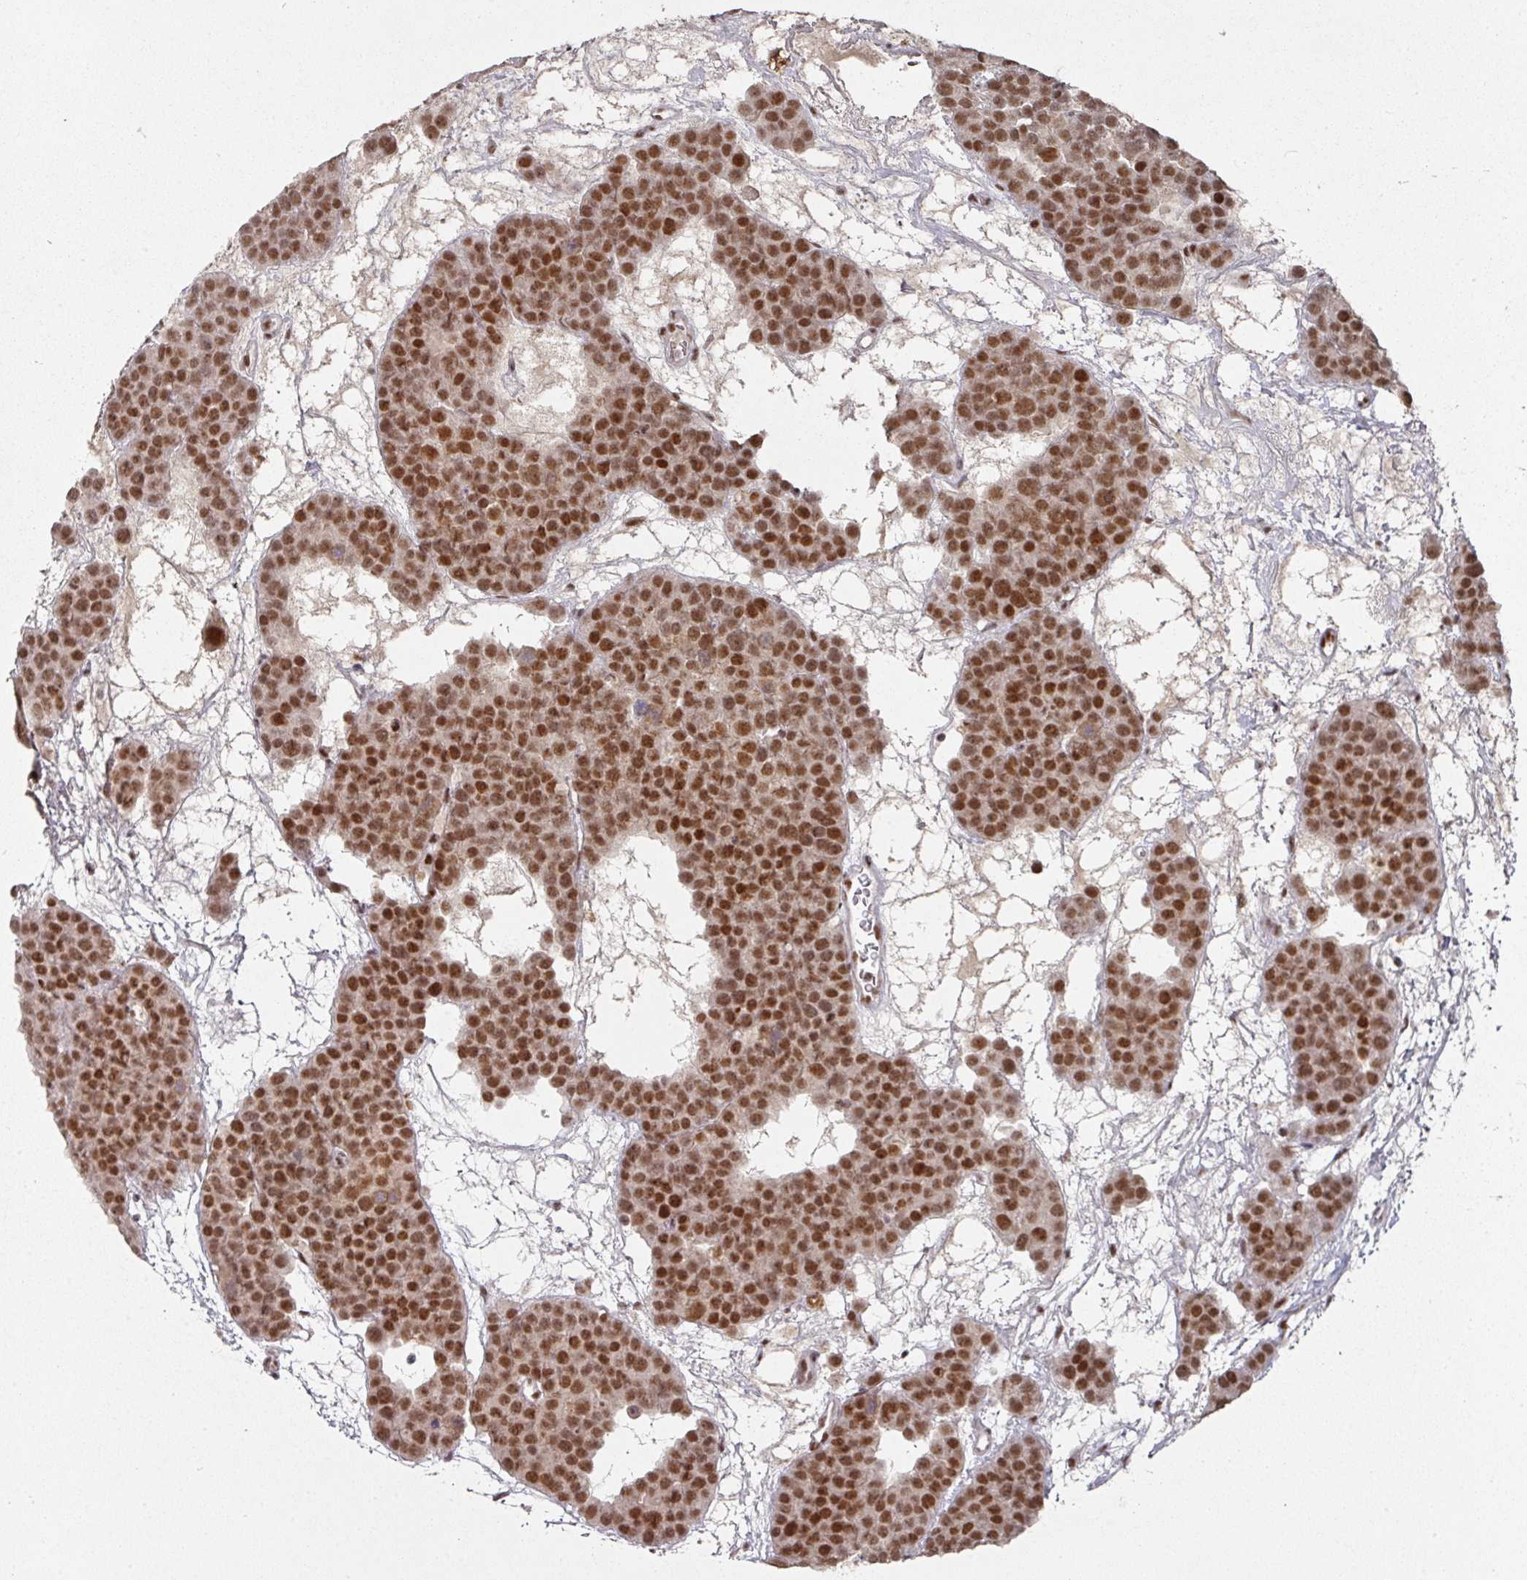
{"staining": {"intensity": "strong", "quantity": ">75%", "location": "nuclear"}, "tissue": "testis cancer", "cell_type": "Tumor cells", "image_type": "cancer", "snomed": [{"axis": "morphology", "description": "Seminoma, NOS"}, {"axis": "topography", "description": "Testis"}], "caption": "Human testis cancer (seminoma) stained for a protein (brown) reveals strong nuclear positive positivity in about >75% of tumor cells.", "gene": "MEPCE", "patient": {"sex": "male", "age": 71}}